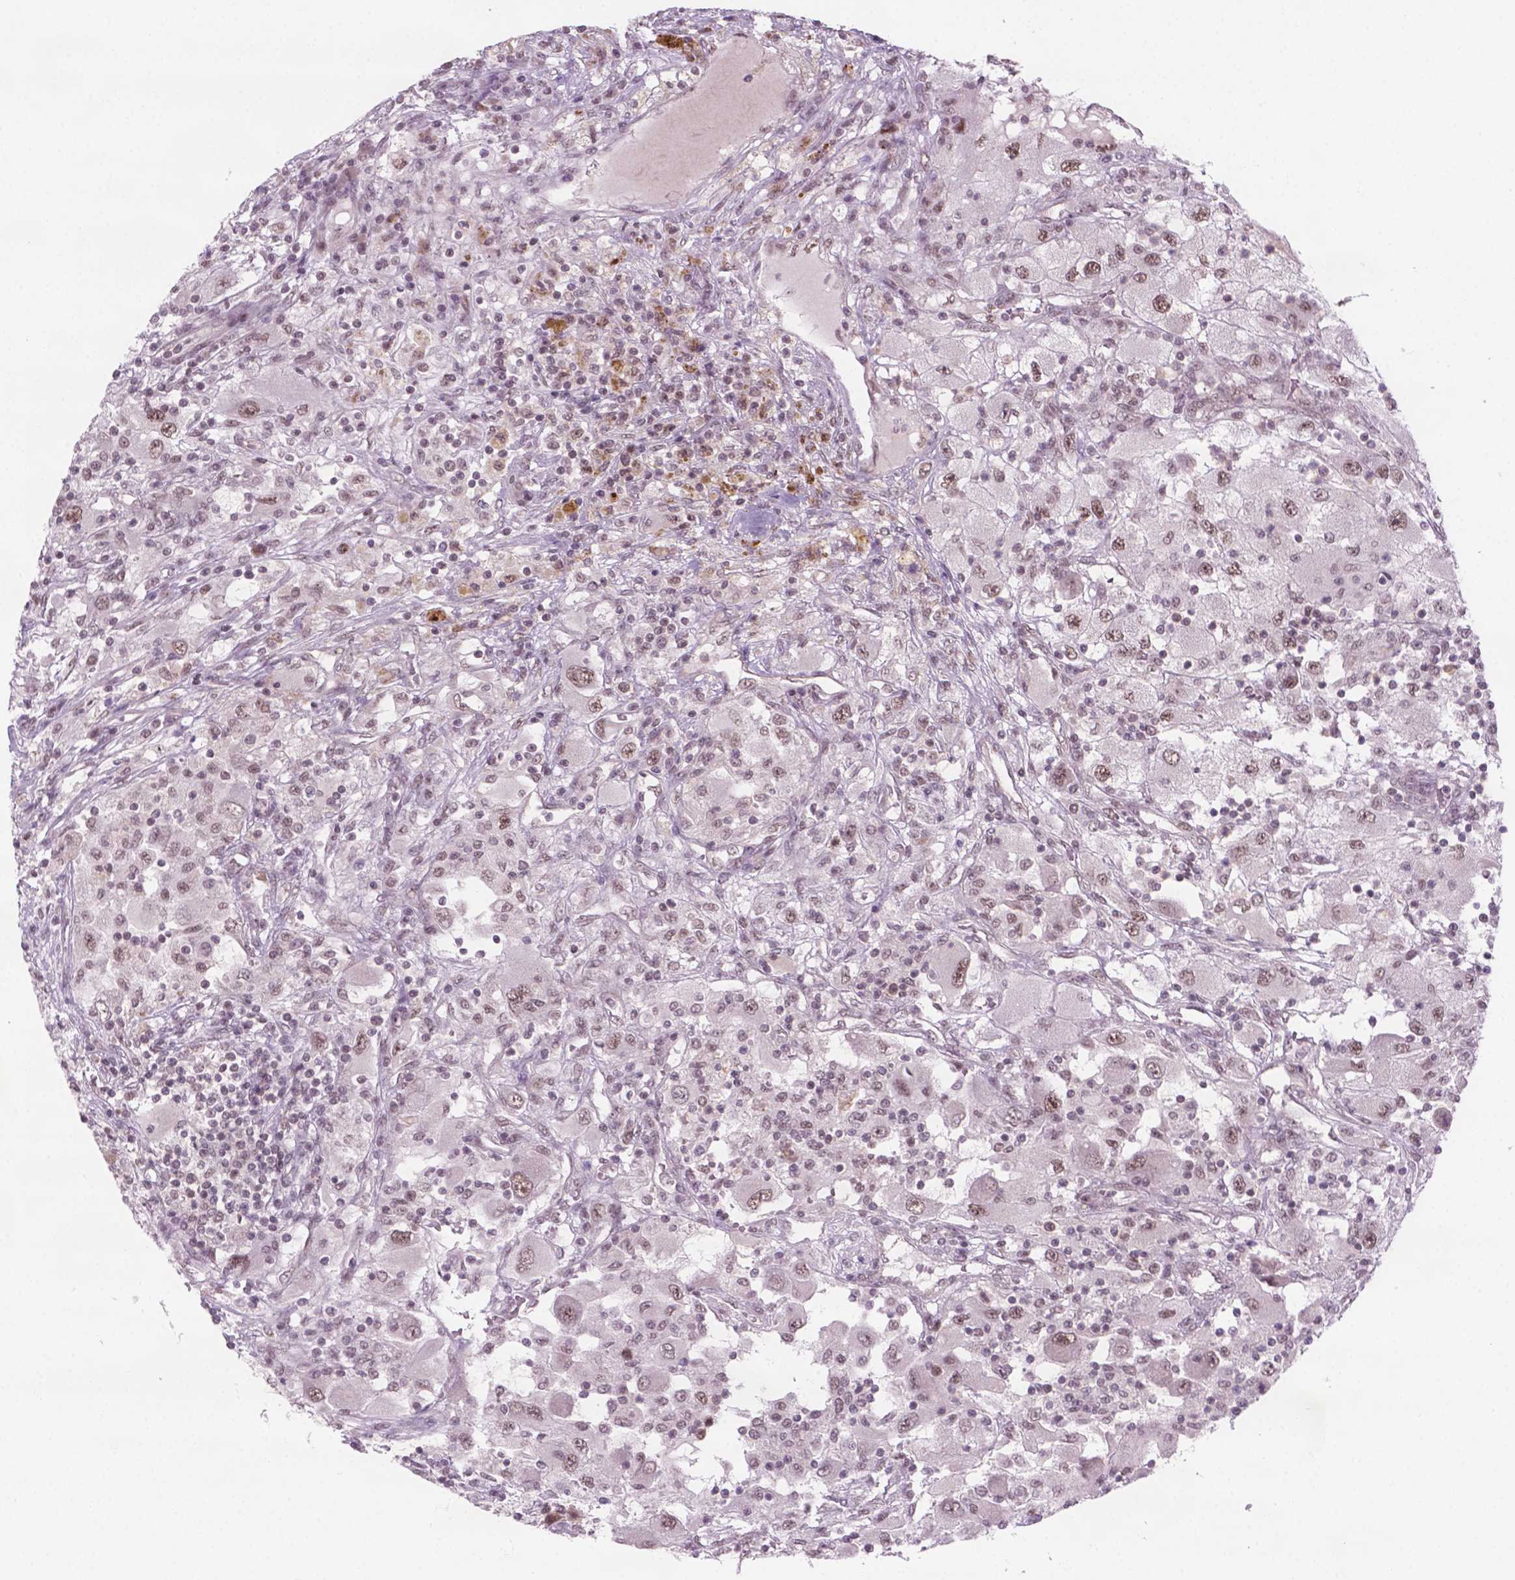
{"staining": {"intensity": "weak", "quantity": ">75%", "location": "nuclear"}, "tissue": "renal cancer", "cell_type": "Tumor cells", "image_type": "cancer", "snomed": [{"axis": "morphology", "description": "Adenocarcinoma, NOS"}, {"axis": "topography", "description": "Kidney"}], "caption": "An image of renal adenocarcinoma stained for a protein exhibits weak nuclear brown staining in tumor cells.", "gene": "PHAX", "patient": {"sex": "female", "age": 67}}